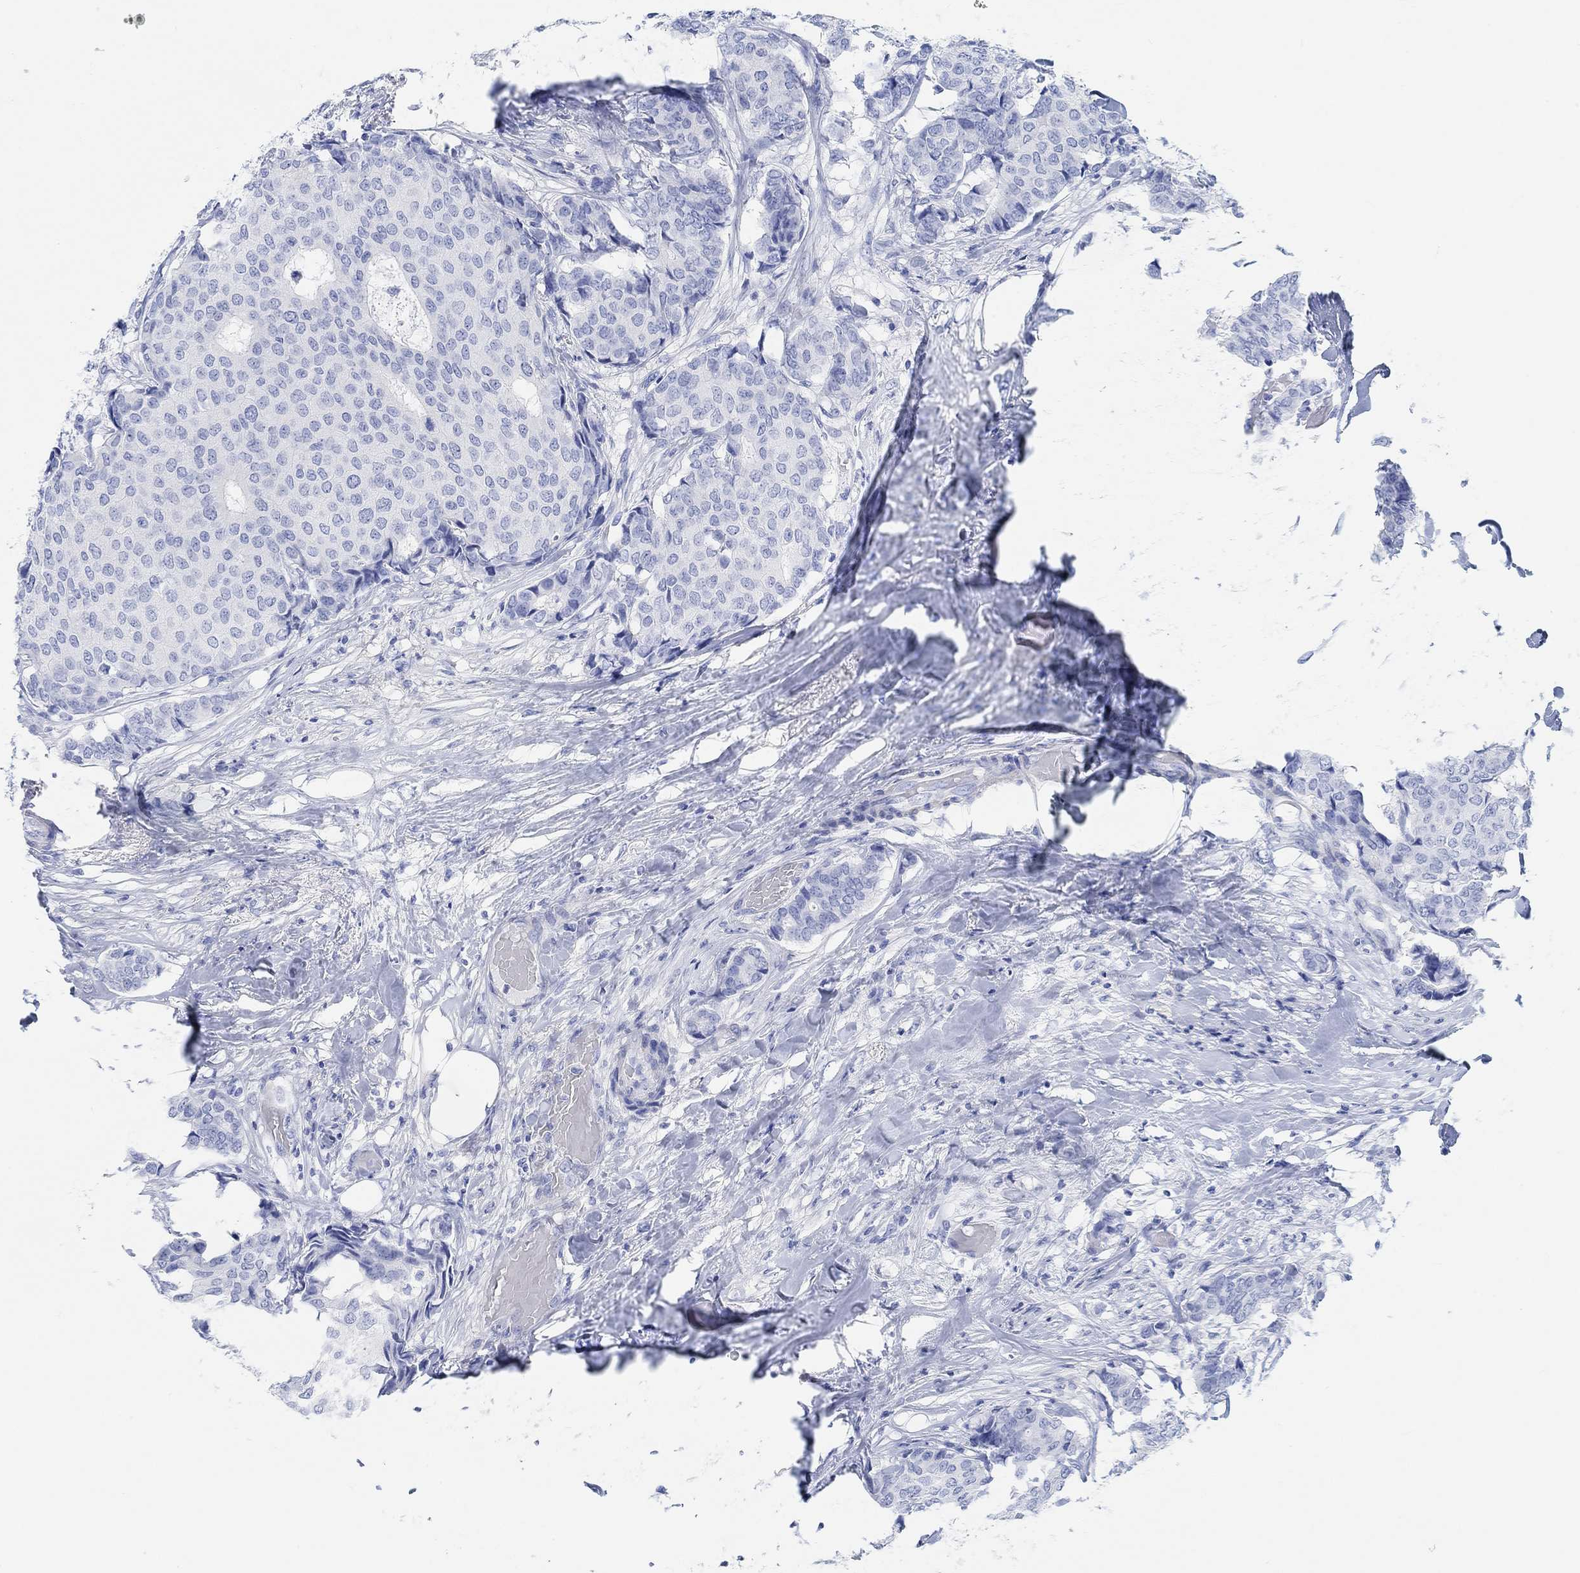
{"staining": {"intensity": "negative", "quantity": "none", "location": "none"}, "tissue": "breast cancer", "cell_type": "Tumor cells", "image_type": "cancer", "snomed": [{"axis": "morphology", "description": "Duct carcinoma"}, {"axis": "topography", "description": "Breast"}], "caption": "An image of human breast infiltrating ductal carcinoma is negative for staining in tumor cells.", "gene": "ANKRD33", "patient": {"sex": "female", "age": 75}}